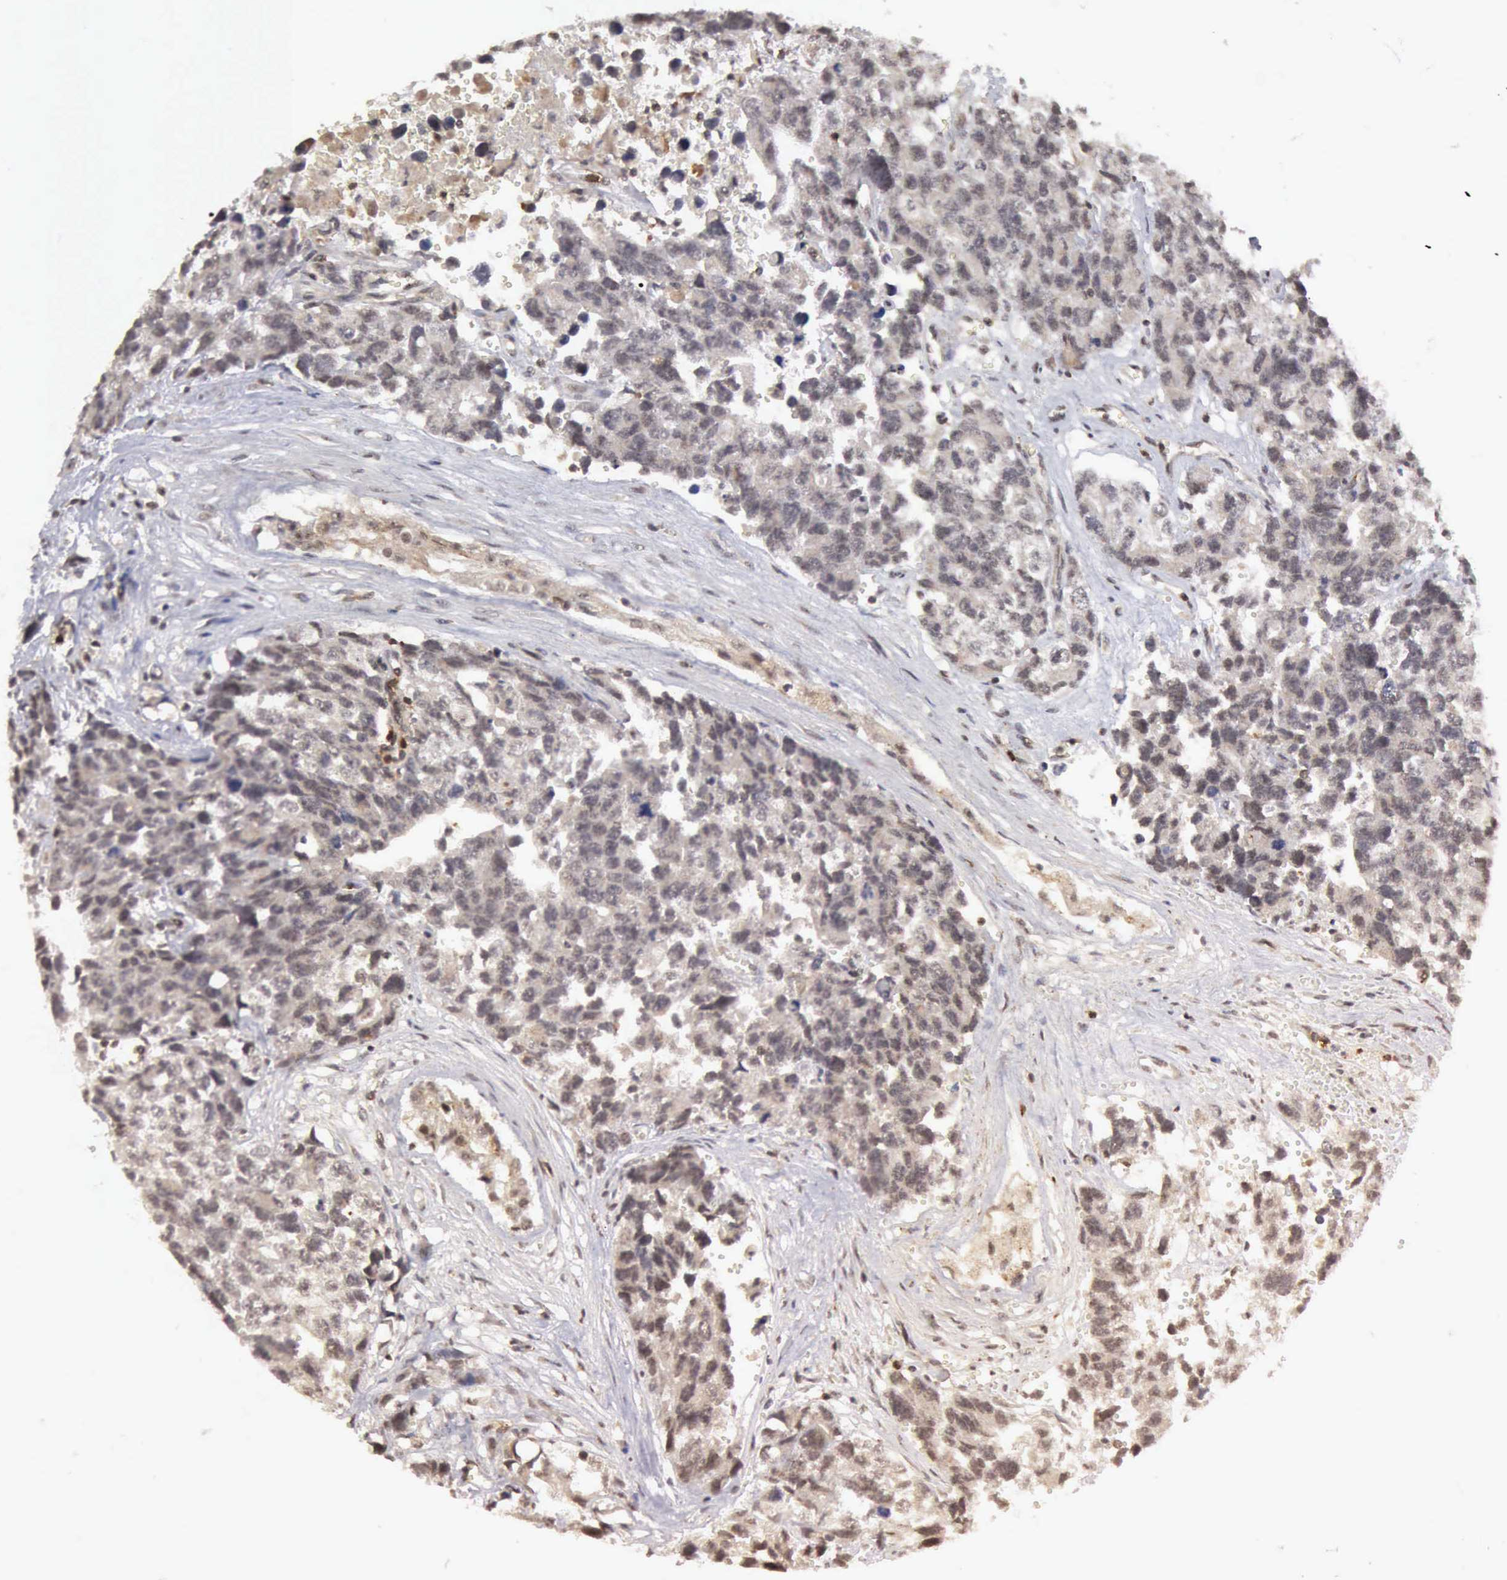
{"staining": {"intensity": "weak", "quantity": ">75%", "location": "cytoplasmic/membranous,nuclear"}, "tissue": "testis cancer", "cell_type": "Tumor cells", "image_type": "cancer", "snomed": [{"axis": "morphology", "description": "Carcinoma, Embryonal, NOS"}, {"axis": "topography", "description": "Testis"}], "caption": "This is a histology image of immunohistochemistry staining of testis cancer, which shows weak expression in the cytoplasmic/membranous and nuclear of tumor cells.", "gene": "CDKN2A", "patient": {"sex": "male", "age": 31}}